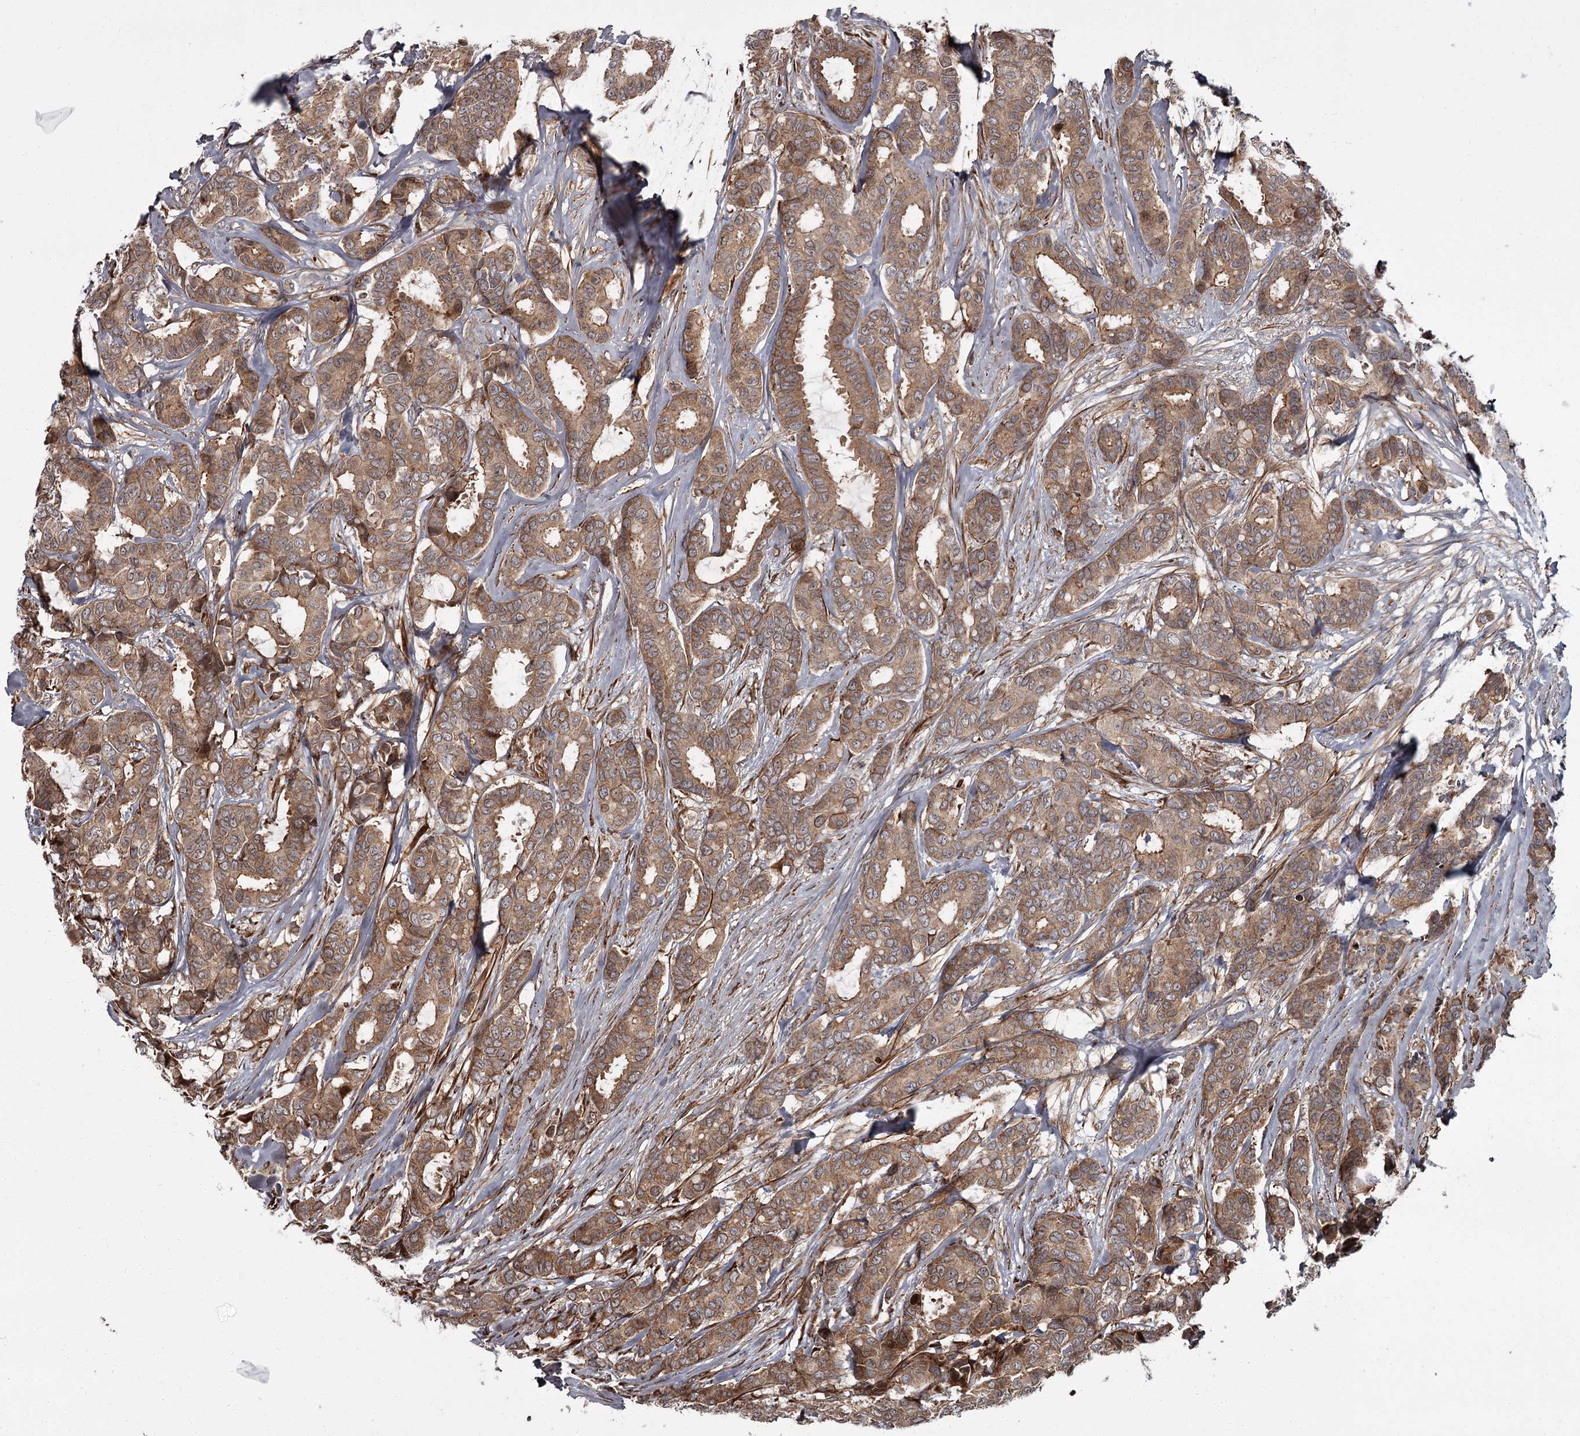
{"staining": {"intensity": "moderate", "quantity": ">75%", "location": "cytoplasmic/membranous"}, "tissue": "breast cancer", "cell_type": "Tumor cells", "image_type": "cancer", "snomed": [{"axis": "morphology", "description": "Duct carcinoma"}, {"axis": "topography", "description": "Breast"}], "caption": "This image reveals breast invasive ductal carcinoma stained with IHC to label a protein in brown. The cytoplasmic/membranous of tumor cells show moderate positivity for the protein. Nuclei are counter-stained blue.", "gene": "THAP9", "patient": {"sex": "female", "age": 87}}